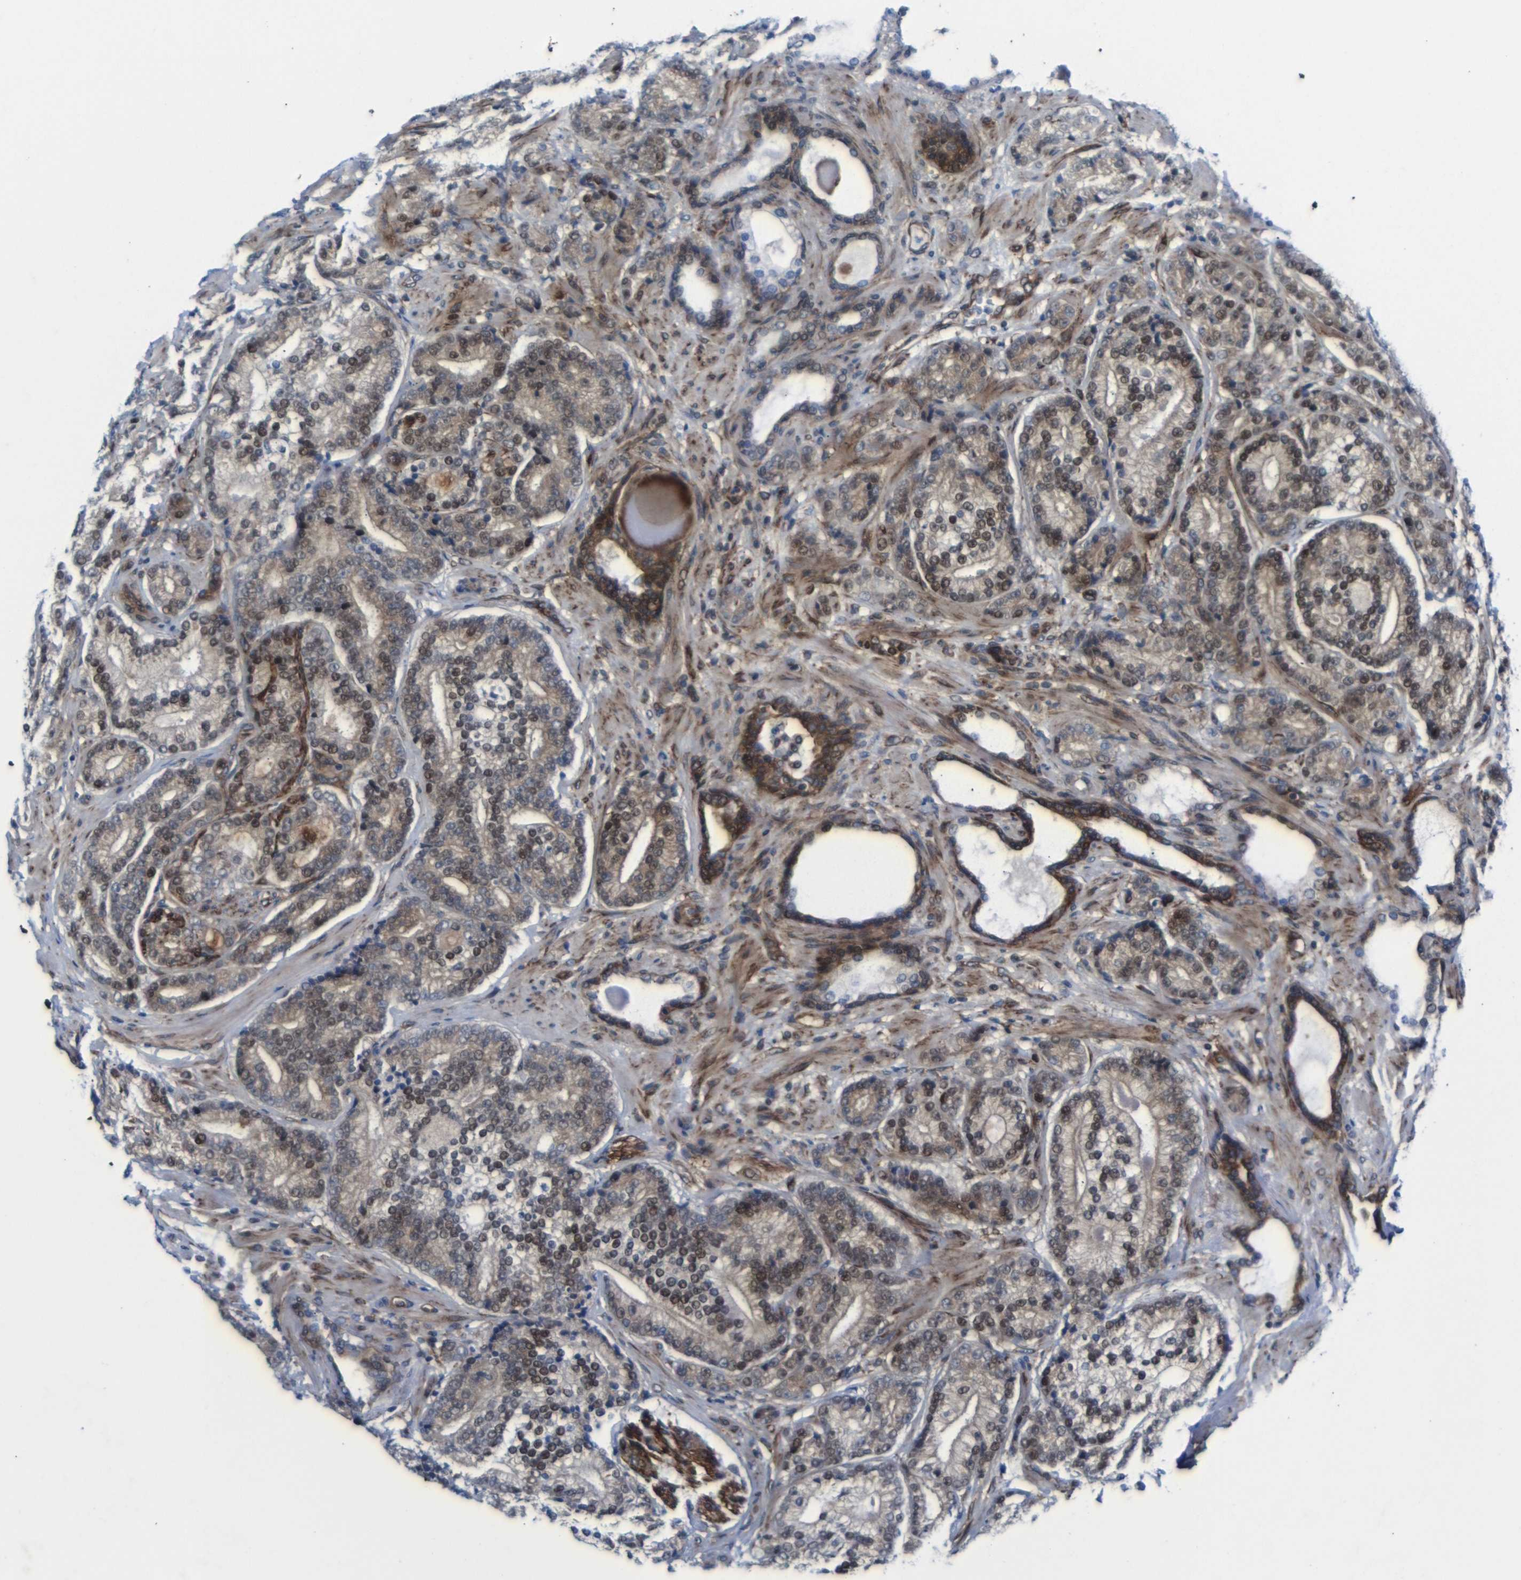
{"staining": {"intensity": "moderate", "quantity": "25%-75%", "location": "cytoplasmic/membranous,nuclear"}, "tissue": "prostate cancer", "cell_type": "Tumor cells", "image_type": "cancer", "snomed": [{"axis": "morphology", "description": "Adenocarcinoma, High grade"}, {"axis": "topography", "description": "Prostate"}], "caption": "Adenocarcinoma (high-grade) (prostate) stained with a brown dye shows moderate cytoplasmic/membranous and nuclear positive positivity in about 25%-75% of tumor cells.", "gene": "PARP14", "patient": {"sex": "male", "age": 61}}